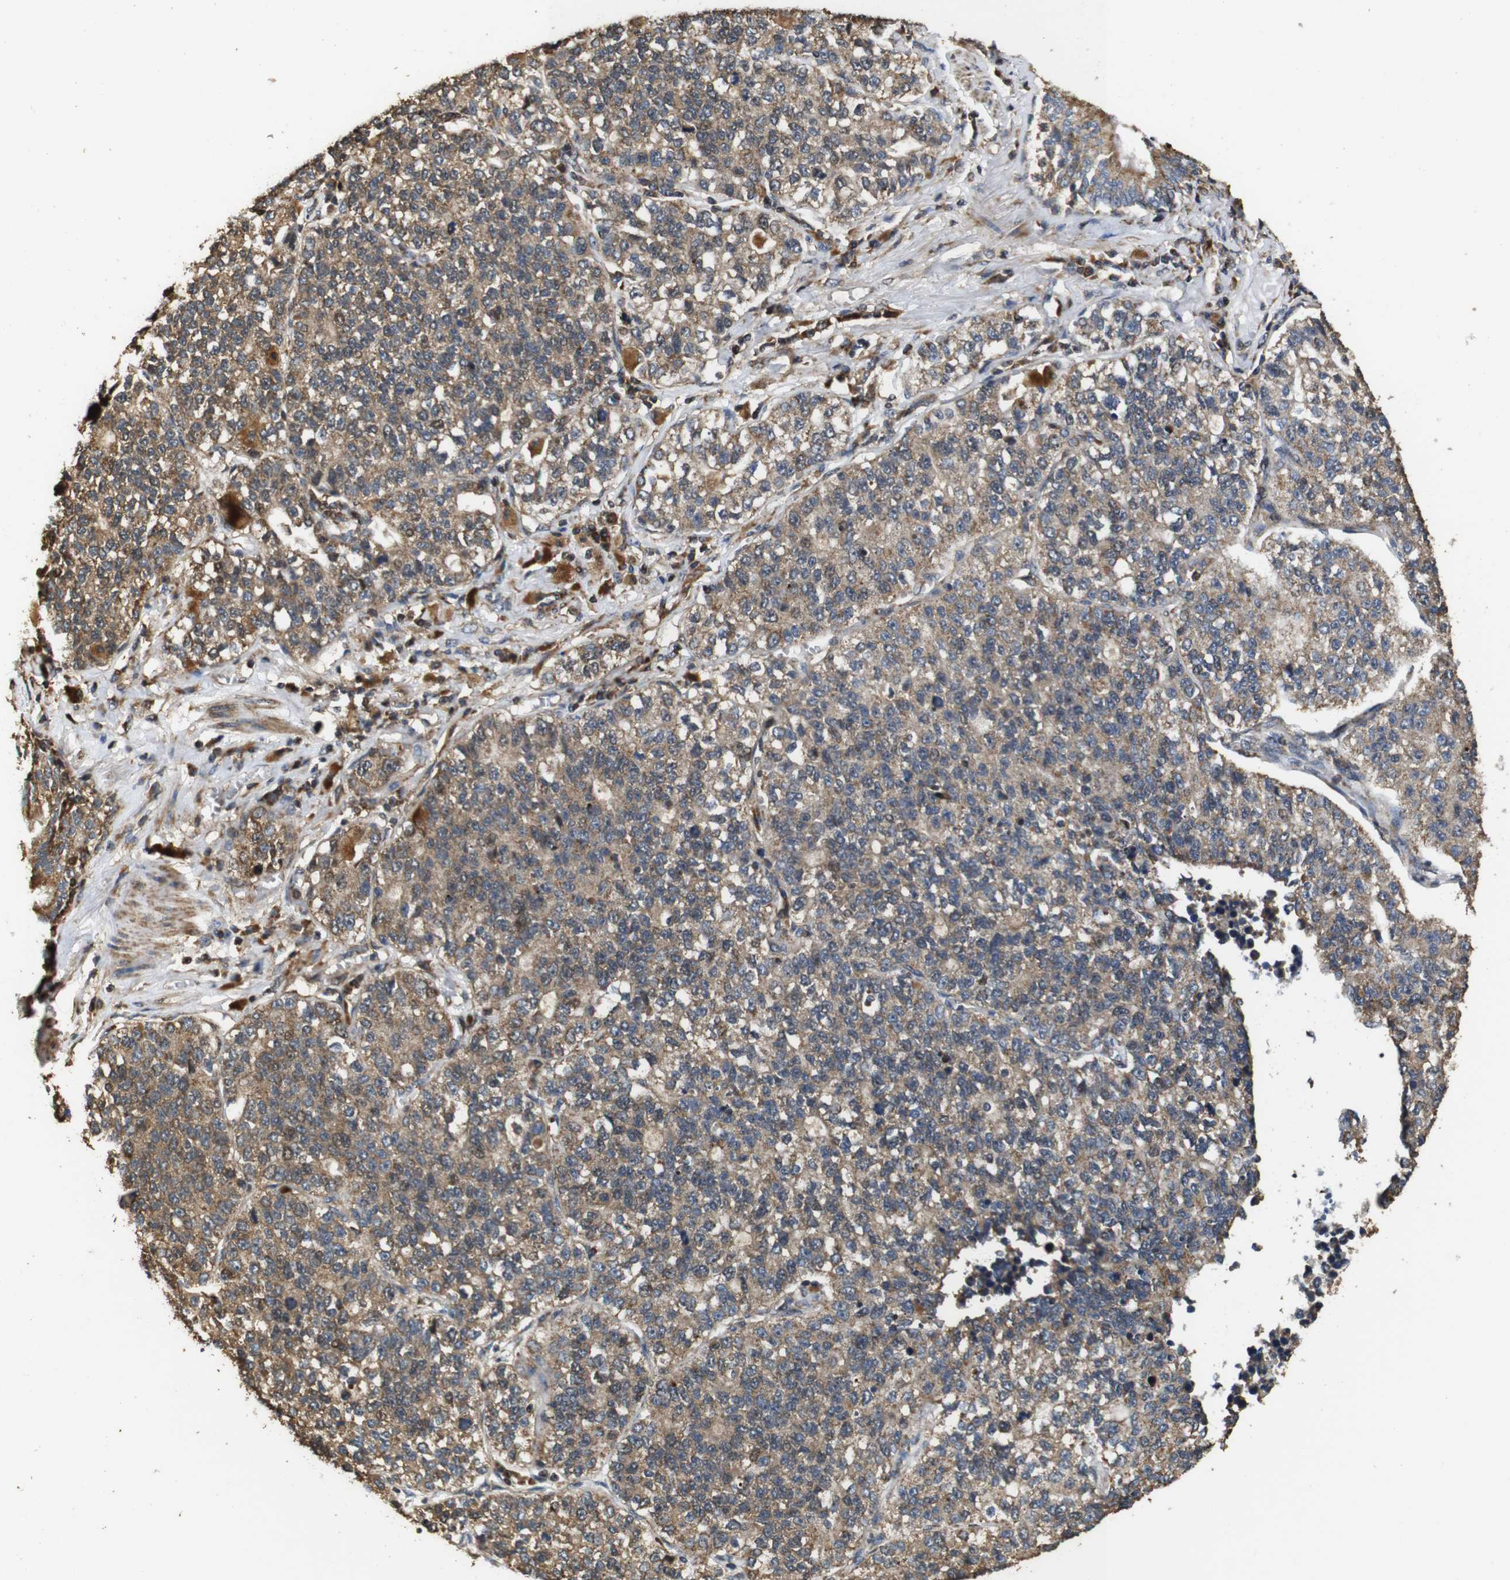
{"staining": {"intensity": "moderate", "quantity": ">75%", "location": "cytoplasmic/membranous"}, "tissue": "lung cancer", "cell_type": "Tumor cells", "image_type": "cancer", "snomed": [{"axis": "morphology", "description": "Adenocarcinoma, NOS"}, {"axis": "topography", "description": "Lung"}], "caption": "Brown immunohistochemical staining in human lung cancer (adenocarcinoma) shows moderate cytoplasmic/membranous expression in about >75% of tumor cells.", "gene": "SNN", "patient": {"sex": "male", "age": 49}}